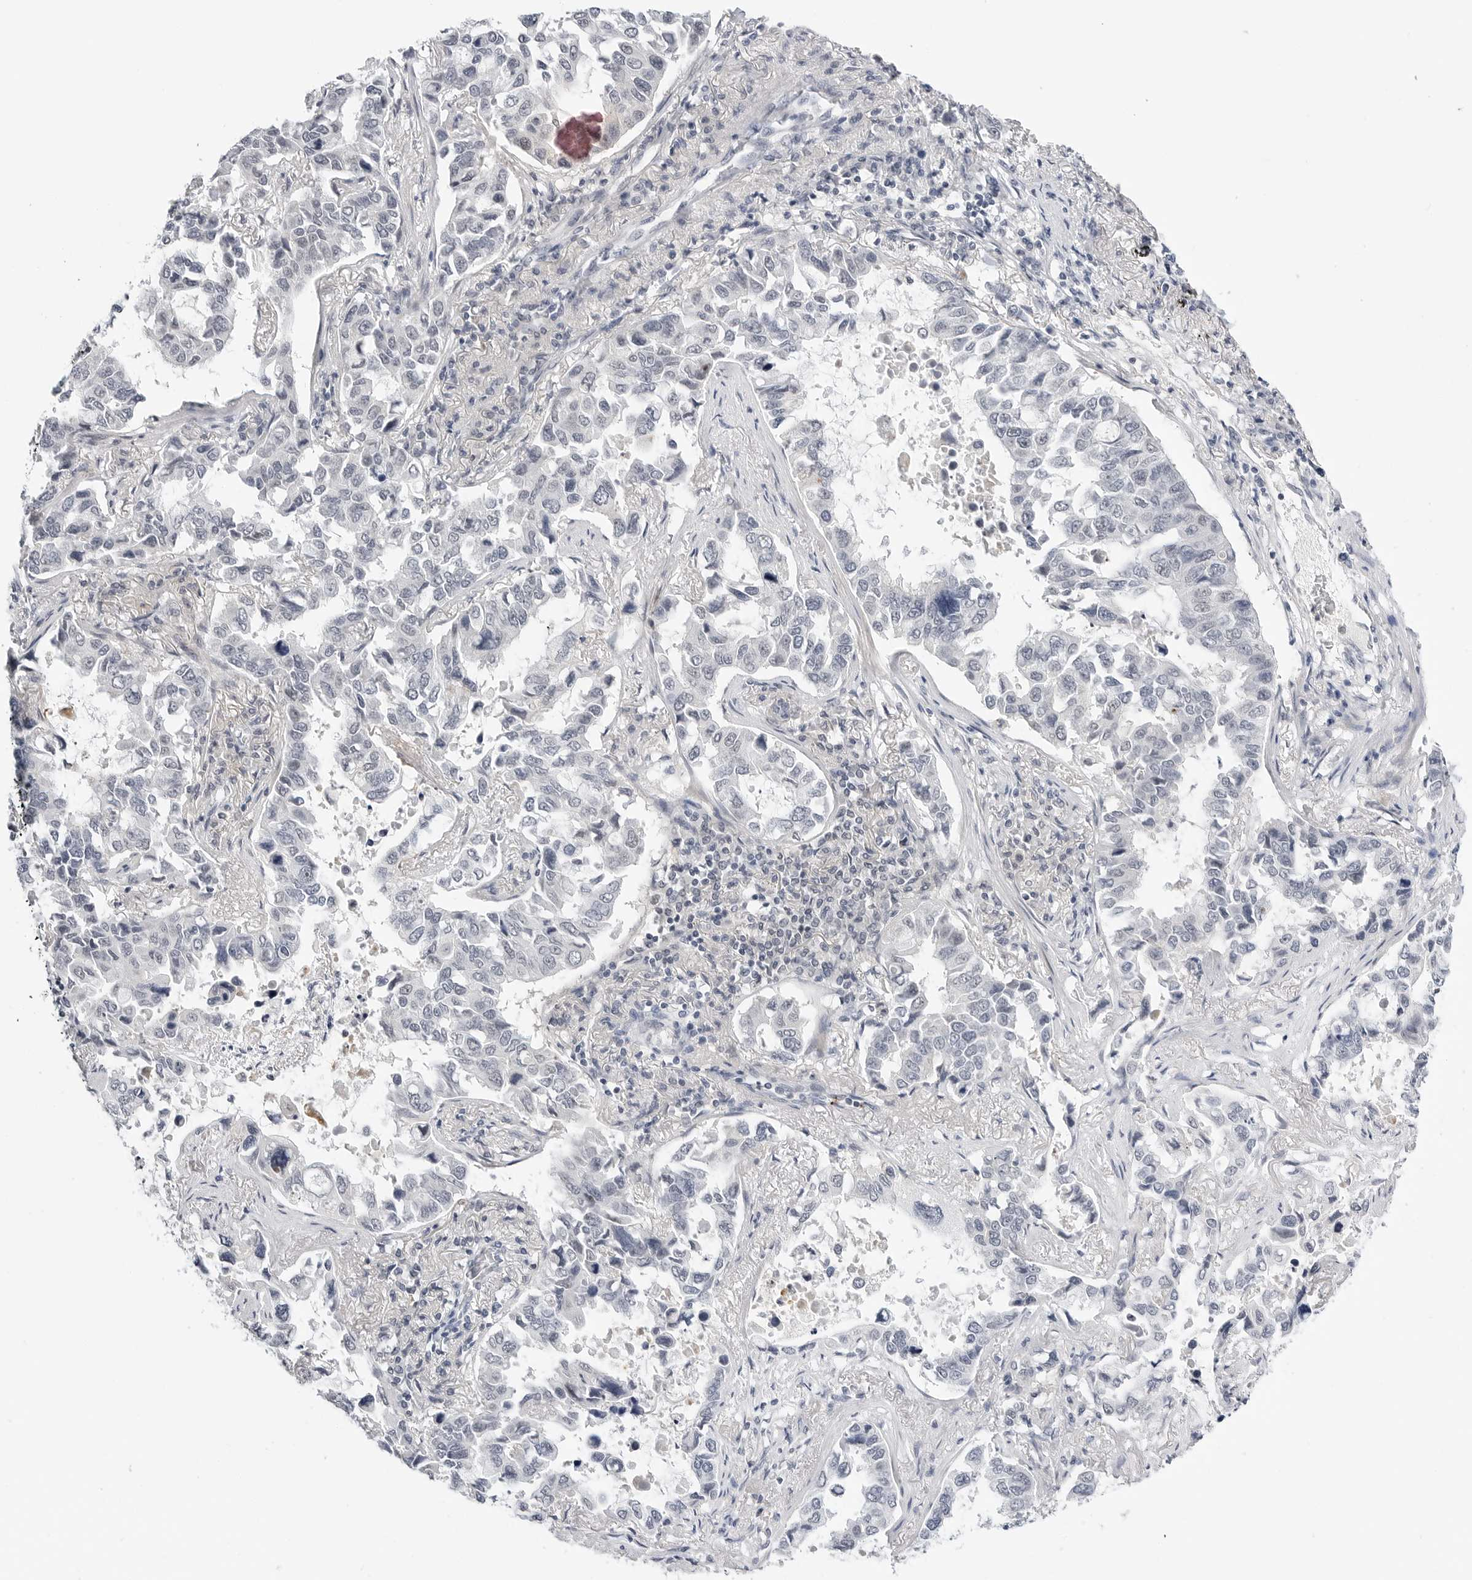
{"staining": {"intensity": "negative", "quantity": "none", "location": "none"}, "tissue": "lung cancer", "cell_type": "Tumor cells", "image_type": "cancer", "snomed": [{"axis": "morphology", "description": "Squamous cell carcinoma, NOS"}, {"axis": "topography", "description": "Lung"}], "caption": "This photomicrograph is of lung cancer (squamous cell carcinoma) stained with IHC to label a protein in brown with the nuclei are counter-stained blue. There is no staining in tumor cells. Nuclei are stained in blue.", "gene": "MAP2K5", "patient": {"sex": "male", "age": 66}}